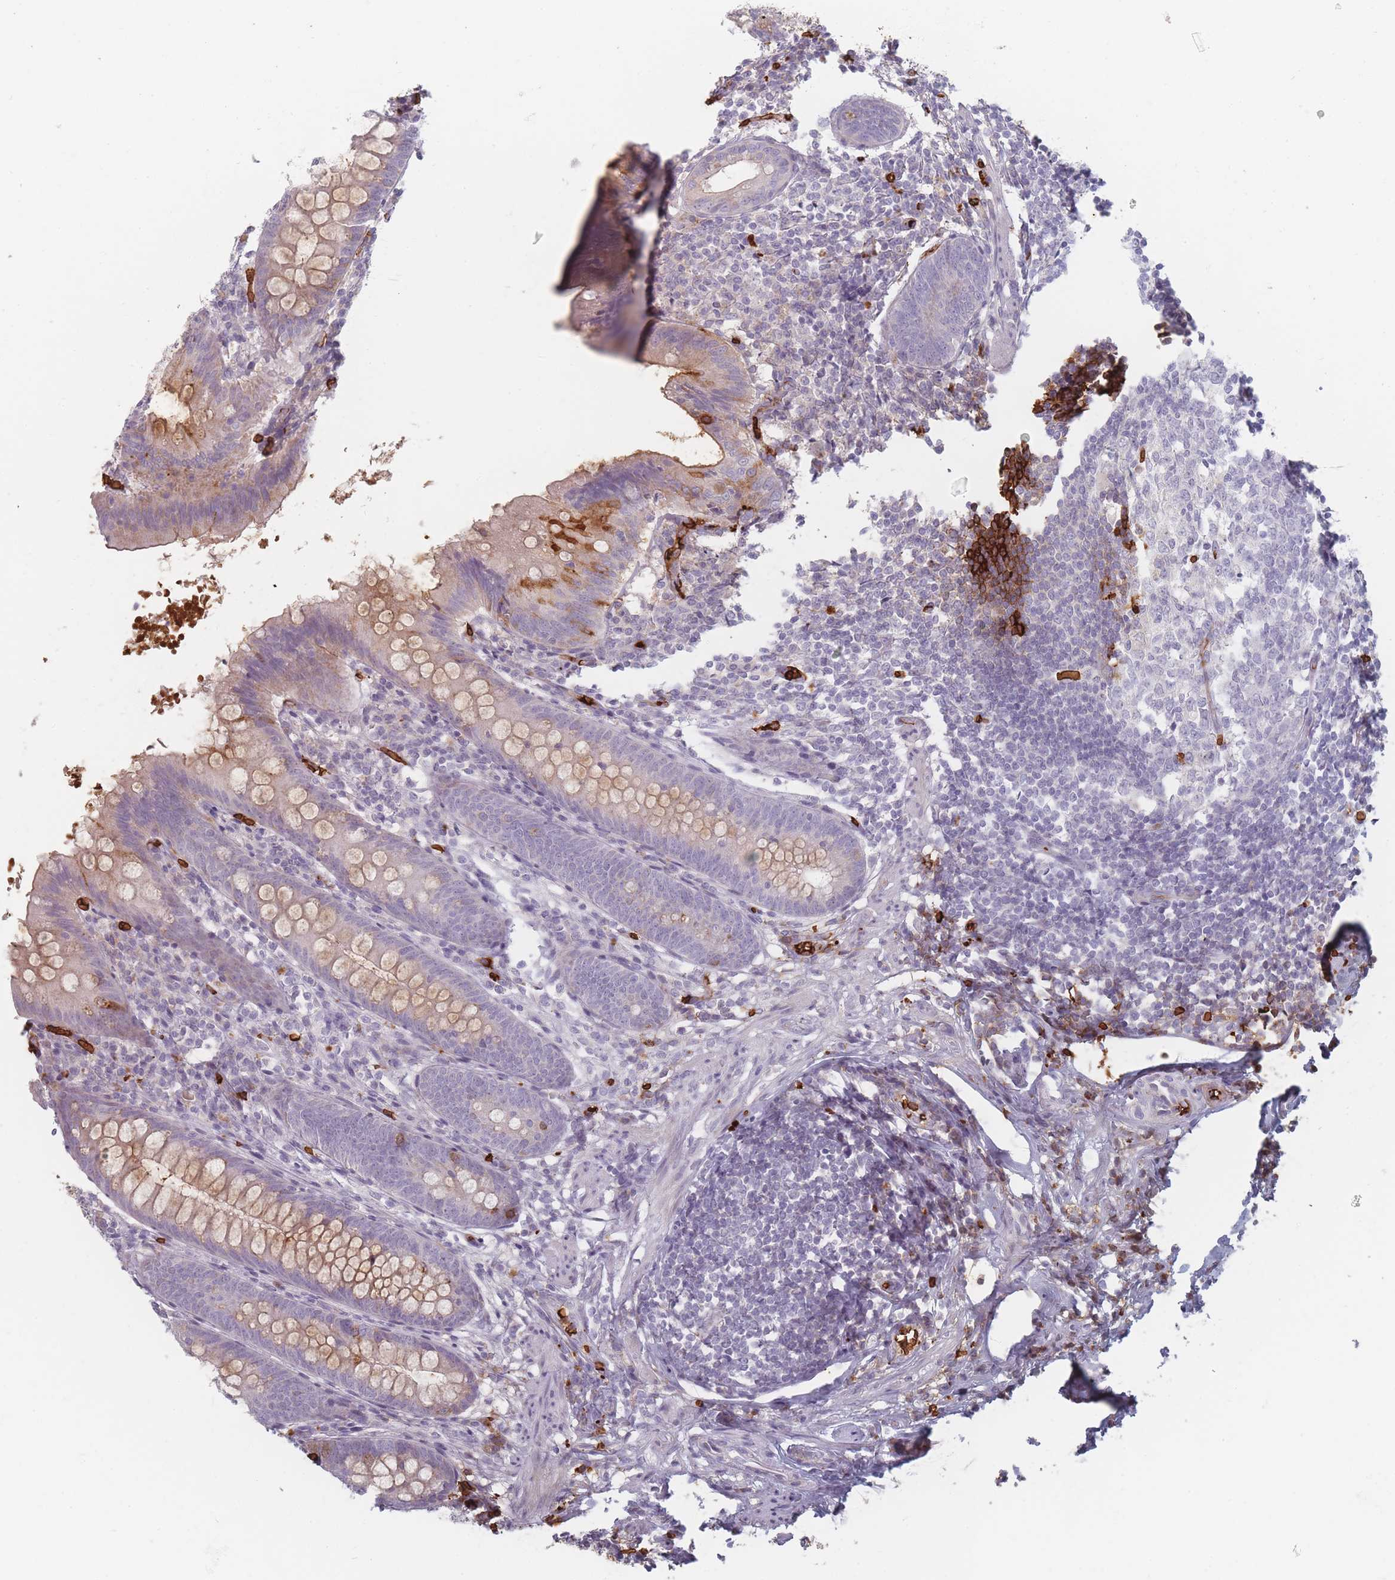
{"staining": {"intensity": "weak", "quantity": "25%-75%", "location": "cytoplasmic/membranous"}, "tissue": "appendix", "cell_type": "Glandular cells", "image_type": "normal", "snomed": [{"axis": "morphology", "description": "Normal tissue, NOS"}, {"axis": "topography", "description": "Appendix"}], "caption": "Immunohistochemistry (IHC) (DAB (3,3'-diaminobenzidine)) staining of unremarkable appendix exhibits weak cytoplasmic/membranous protein expression in about 25%-75% of glandular cells. The staining was performed using DAB, with brown indicating positive protein expression. Nuclei are stained blue with hematoxylin.", "gene": "SLC2A6", "patient": {"sex": "female", "age": 51}}